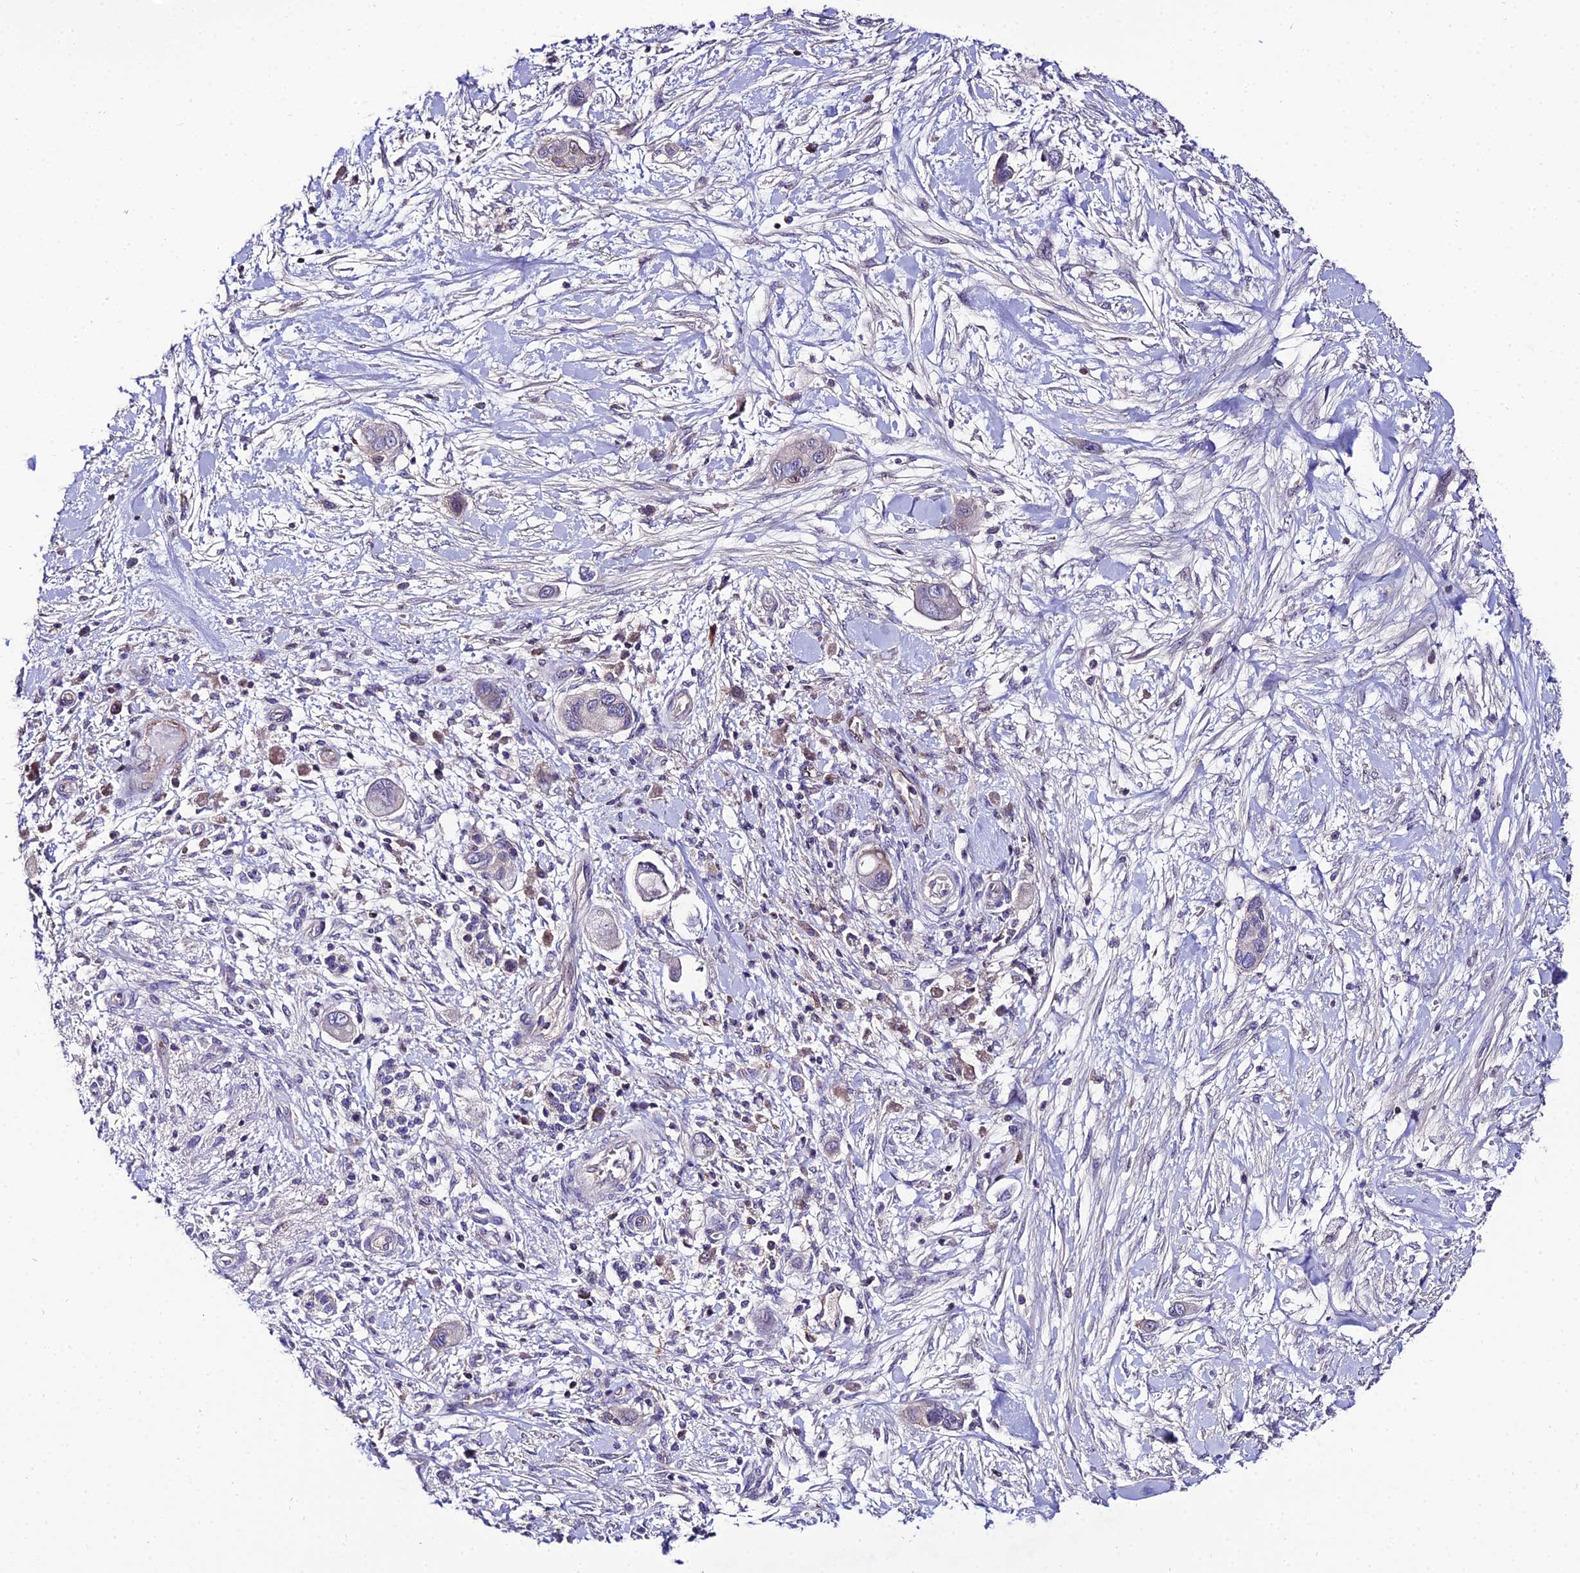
{"staining": {"intensity": "negative", "quantity": "none", "location": "none"}, "tissue": "pancreatic cancer", "cell_type": "Tumor cells", "image_type": "cancer", "snomed": [{"axis": "morphology", "description": "Adenocarcinoma, NOS"}, {"axis": "topography", "description": "Pancreas"}], "caption": "Immunohistochemistry (IHC) of human pancreatic cancer reveals no expression in tumor cells. Brightfield microscopy of immunohistochemistry (IHC) stained with DAB (3,3'-diaminobenzidine) (brown) and hematoxylin (blue), captured at high magnification.", "gene": "SHQ1", "patient": {"sex": "male", "age": 68}}